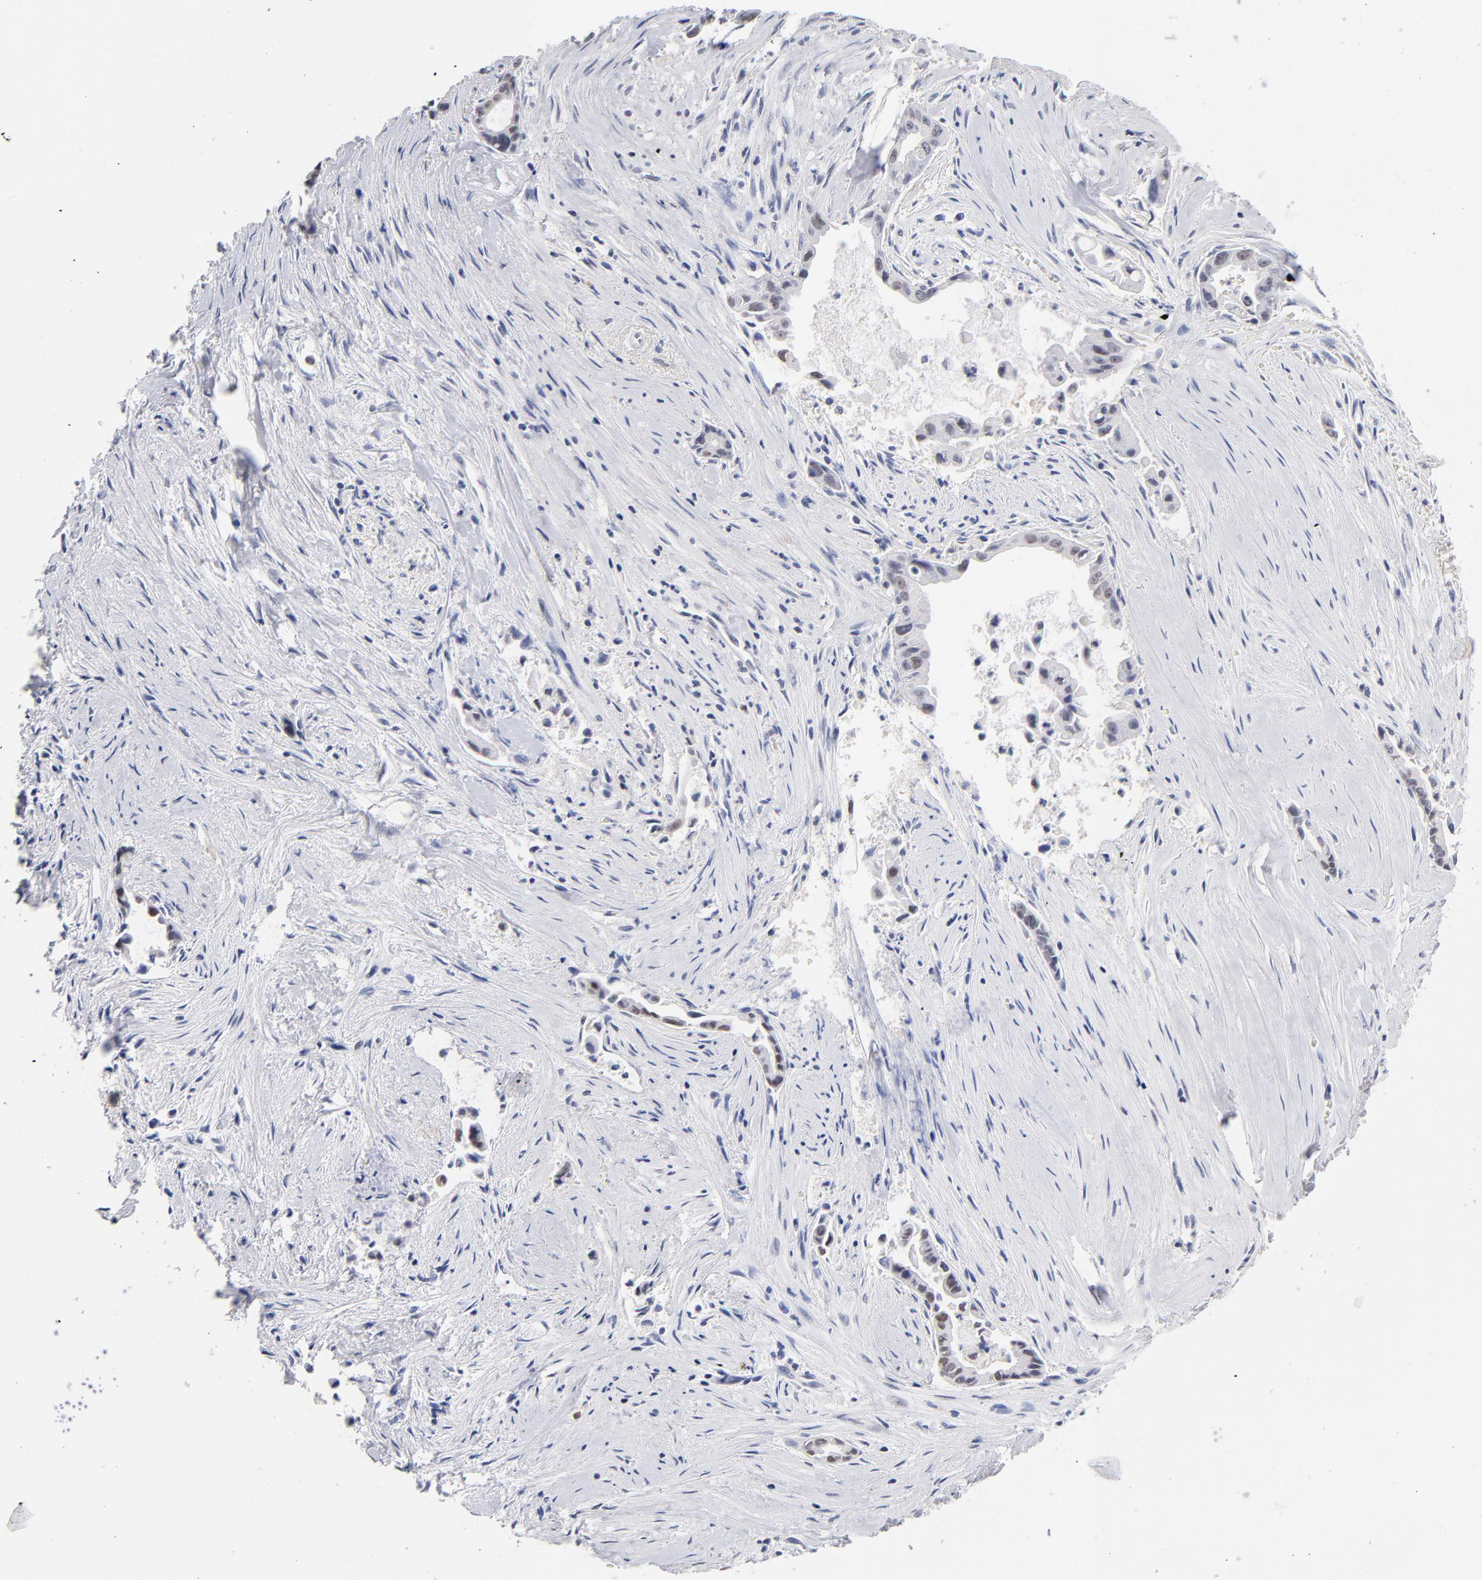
{"staining": {"intensity": "weak", "quantity": "25%-75%", "location": "nuclear"}, "tissue": "liver cancer", "cell_type": "Tumor cells", "image_type": "cancer", "snomed": [{"axis": "morphology", "description": "Cholangiocarcinoma"}, {"axis": "topography", "description": "Liver"}], "caption": "A high-resolution histopathology image shows immunohistochemistry staining of liver cholangiocarcinoma, which shows weak nuclear expression in about 25%-75% of tumor cells.", "gene": "ORC2", "patient": {"sex": "female", "age": 55}}